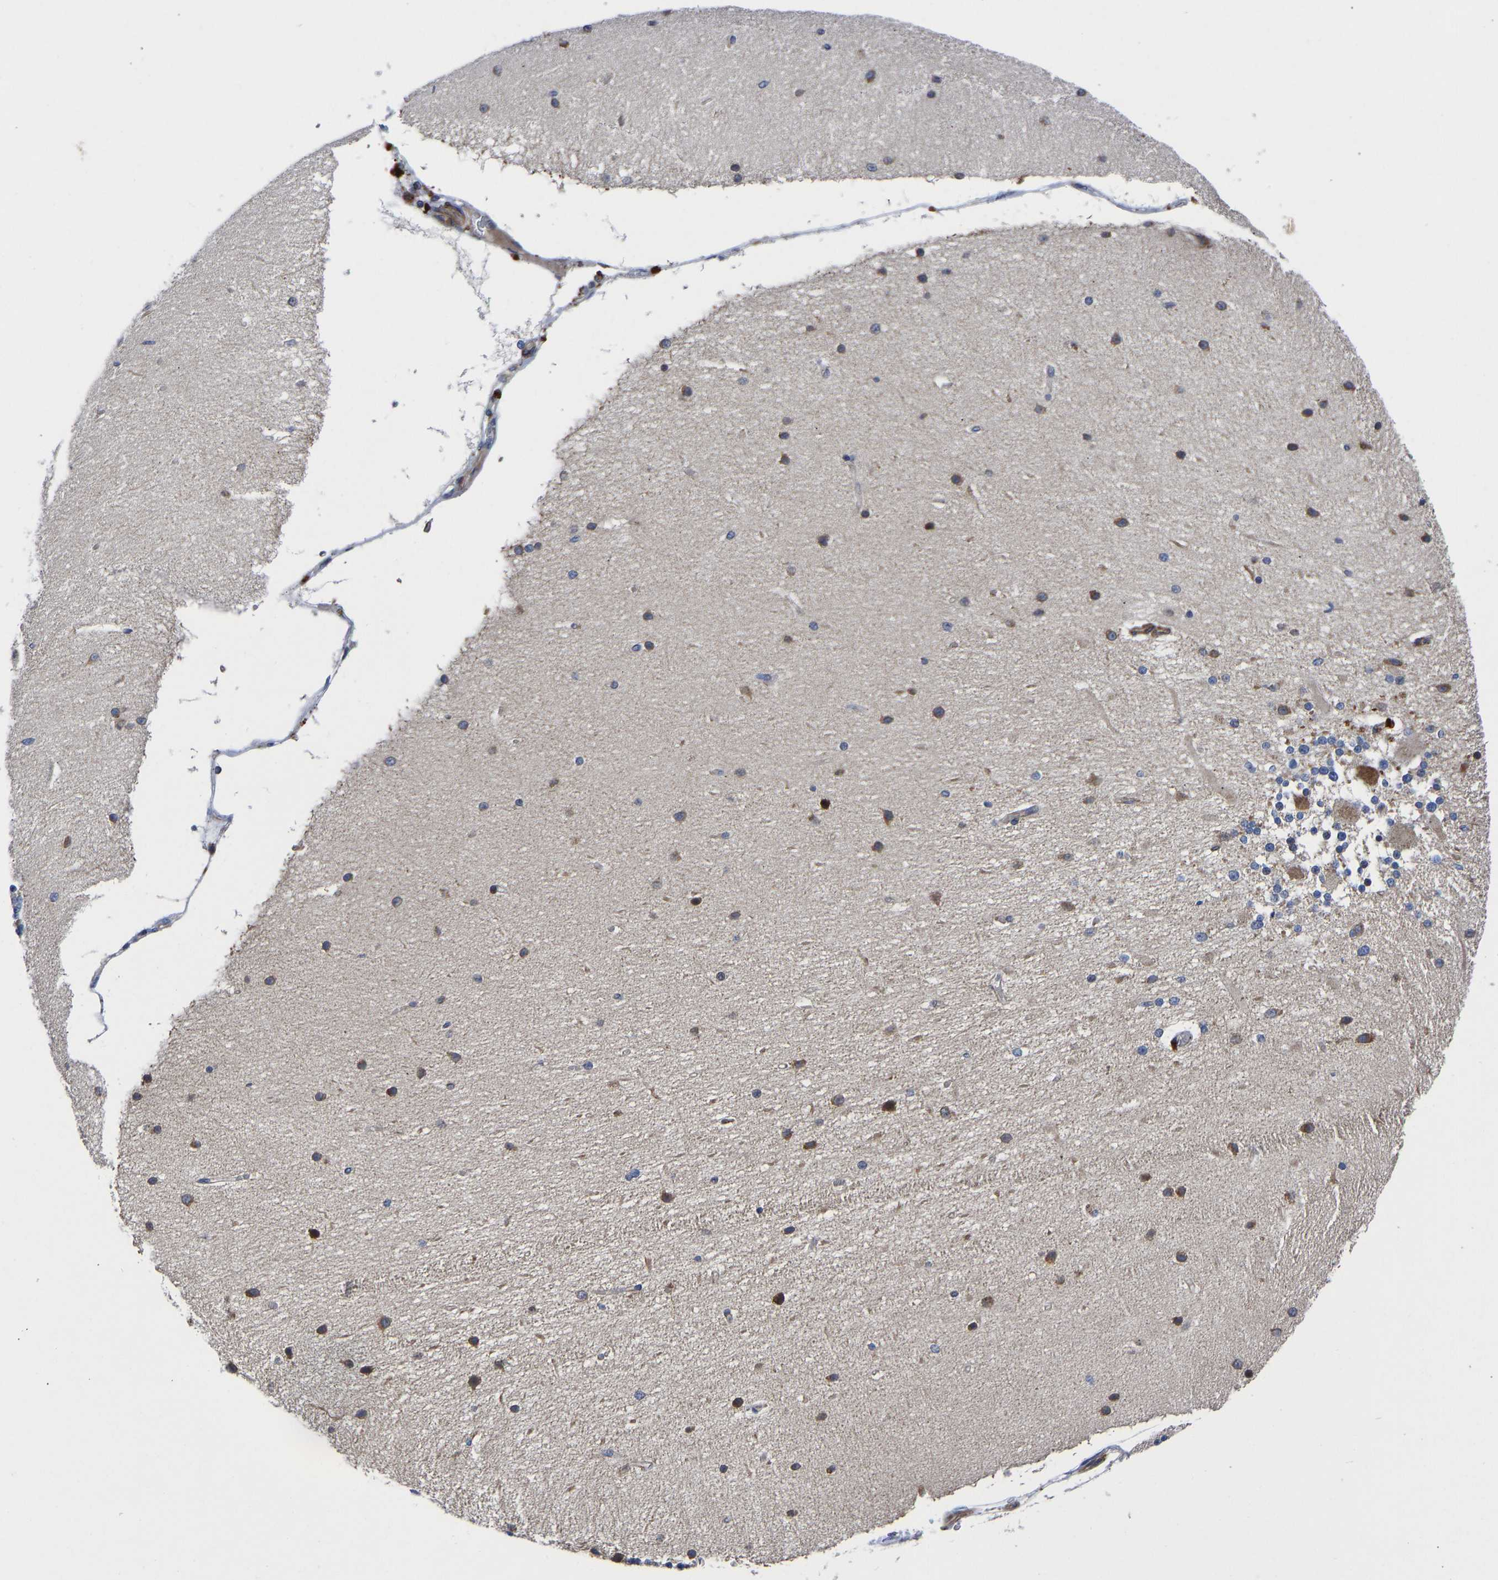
{"staining": {"intensity": "moderate", "quantity": "25%-75%", "location": "cytoplasmic/membranous"}, "tissue": "cerebellum", "cell_type": "Cells in granular layer", "image_type": "normal", "snomed": [{"axis": "morphology", "description": "Normal tissue, NOS"}, {"axis": "topography", "description": "Cerebellum"}], "caption": "This image demonstrates IHC staining of unremarkable human cerebellum, with medium moderate cytoplasmic/membranous positivity in about 25%-75% of cells in granular layer.", "gene": "TMEM38B", "patient": {"sex": "female", "age": 54}}